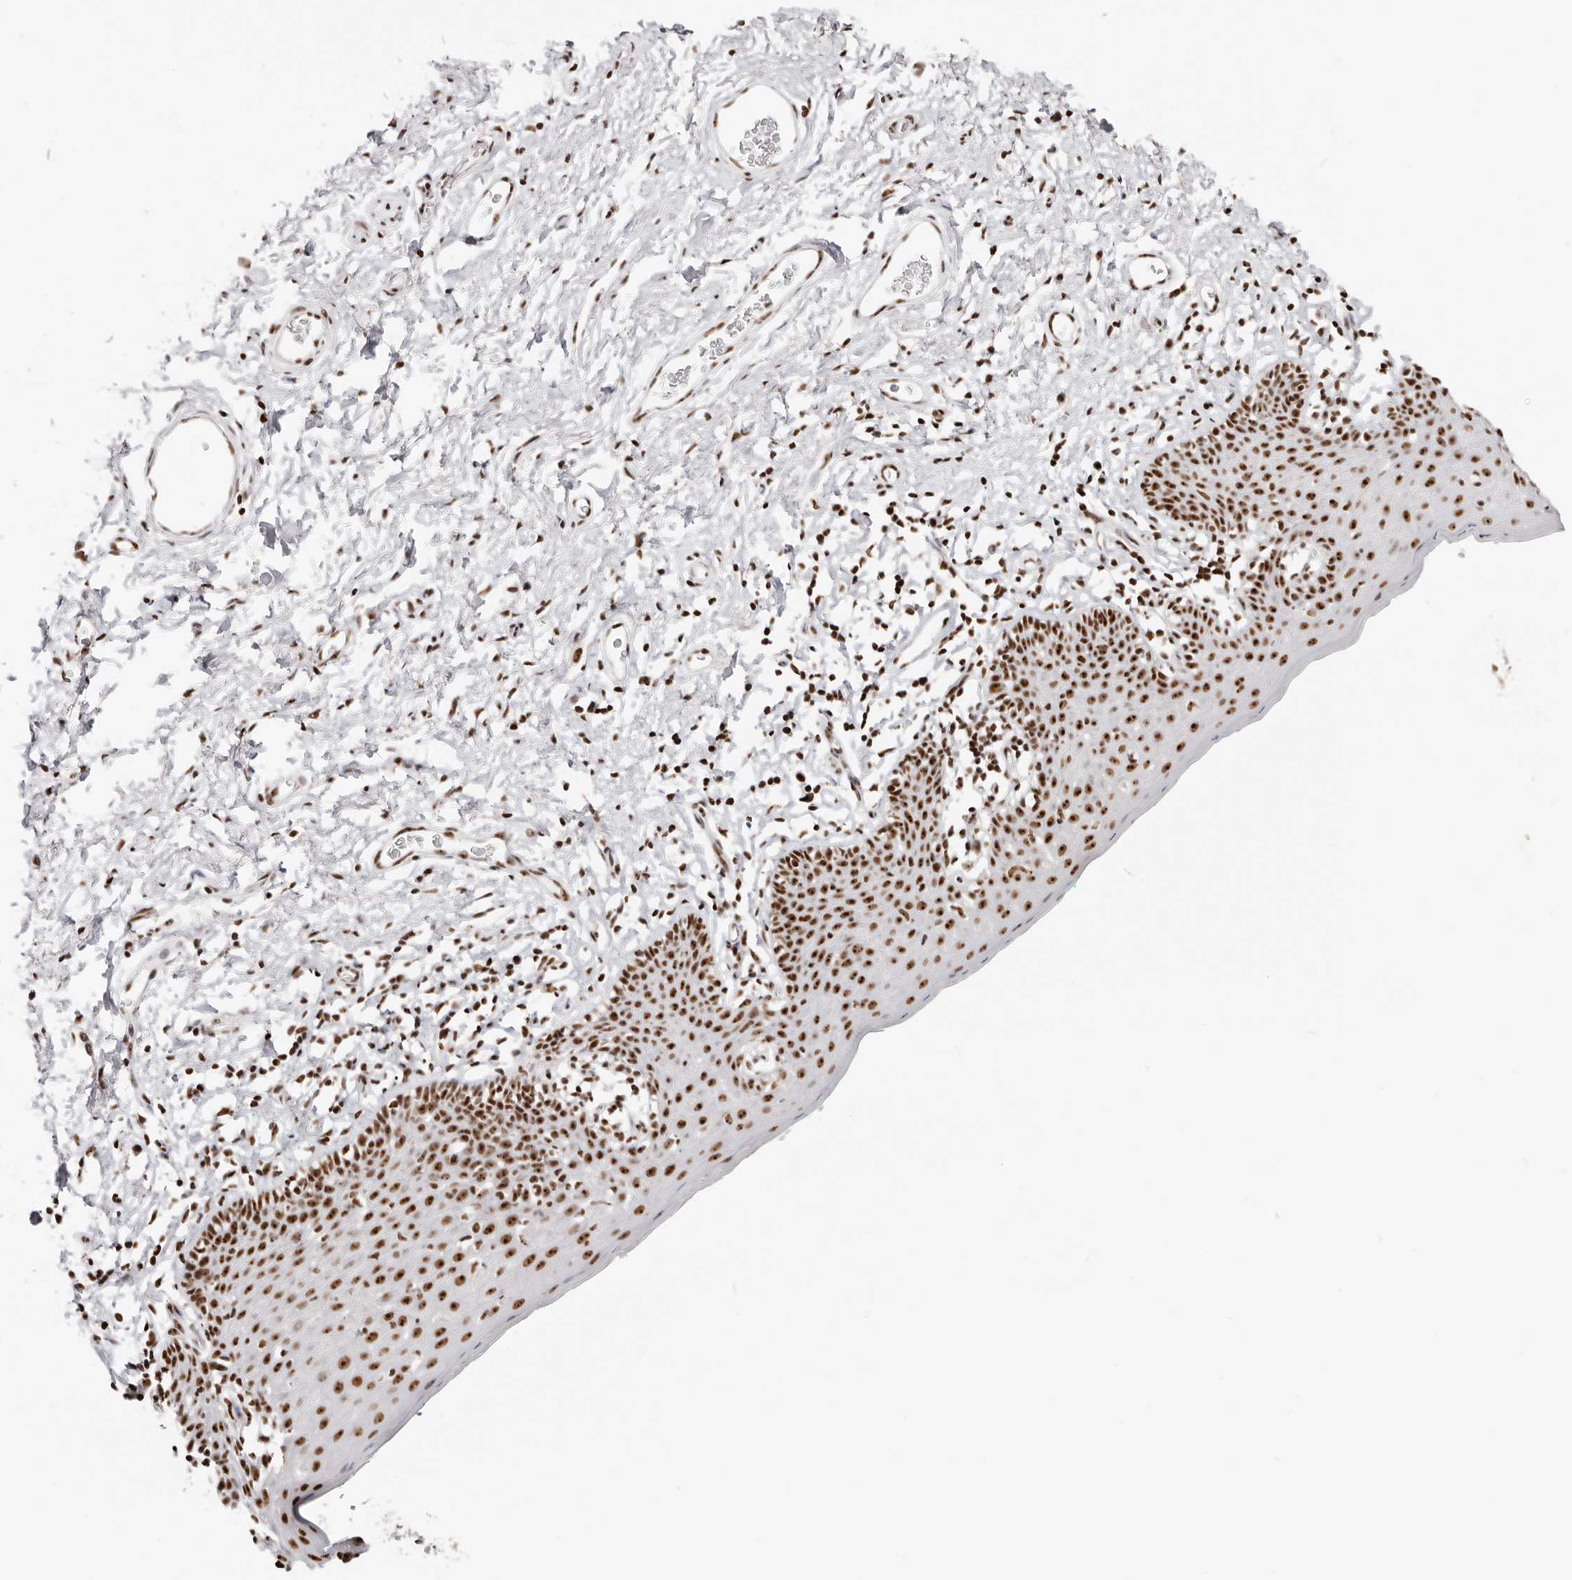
{"staining": {"intensity": "strong", "quantity": ">75%", "location": "nuclear"}, "tissue": "skin", "cell_type": "Epidermal cells", "image_type": "normal", "snomed": [{"axis": "morphology", "description": "Normal tissue, NOS"}, {"axis": "topography", "description": "Vulva"}], "caption": "Strong nuclear protein positivity is seen in about >75% of epidermal cells in skin.", "gene": "IQGAP3", "patient": {"sex": "female", "age": 66}}